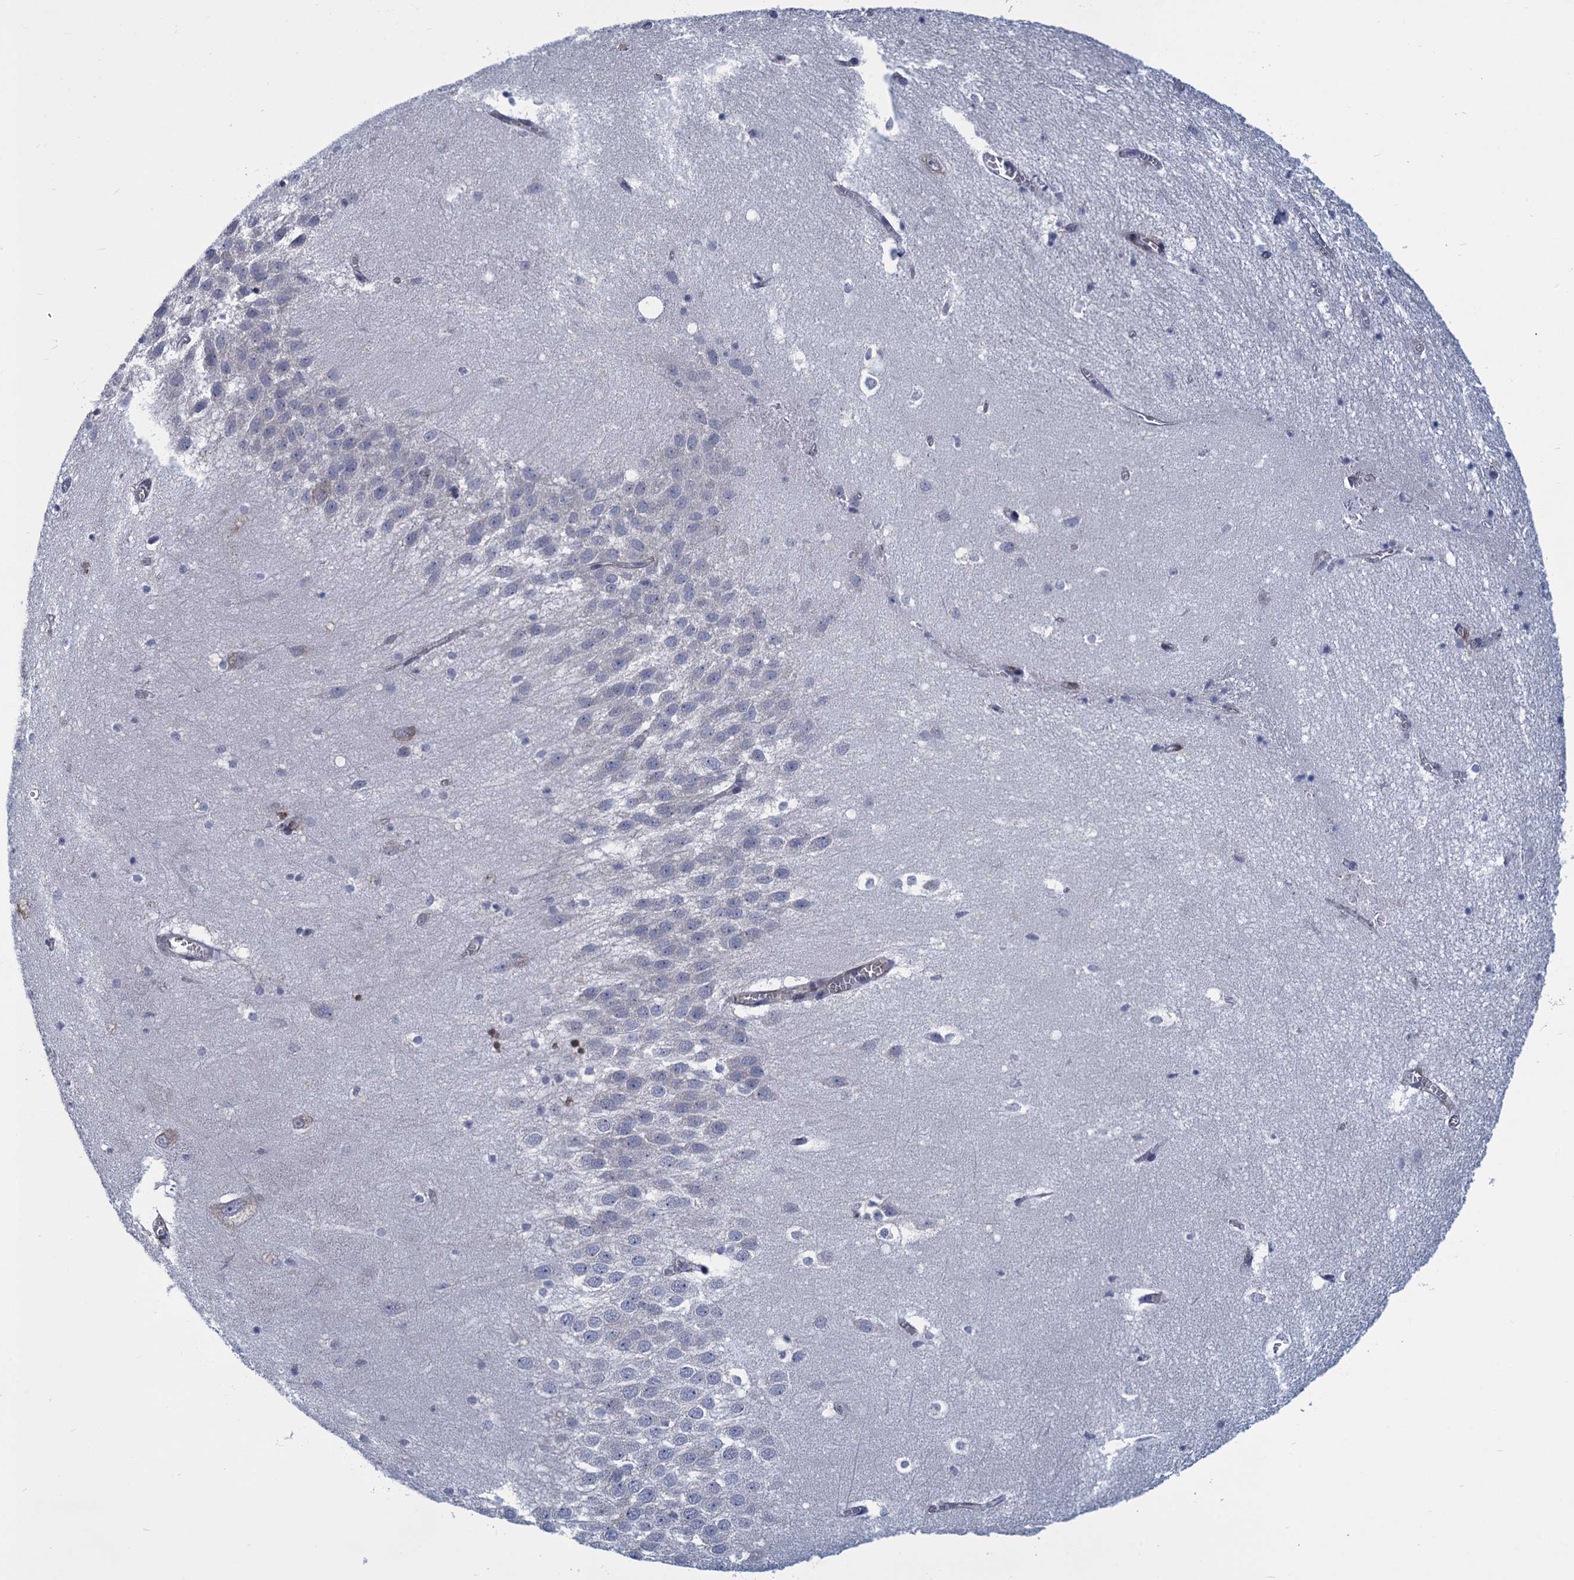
{"staining": {"intensity": "negative", "quantity": "none", "location": "none"}, "tissue": "hippocampus", "cell_type": "Glial cells", "image_type": "normal", "snomed": [{"axis": "morphology", "description": "Normal tissue, NOS"}, {"axis": "topography", "description": "Hippocampus"}], "caption": "Immunohistochemistry (IHC) of unremarkable human hippocampus displays no positivity in glial cells. (DAB immunohistochemistry (IHC) visualized using brightfield microscopy, high magnification).", "gene": "DNHD1", "patient": {"sex": "female", "age": 64}}